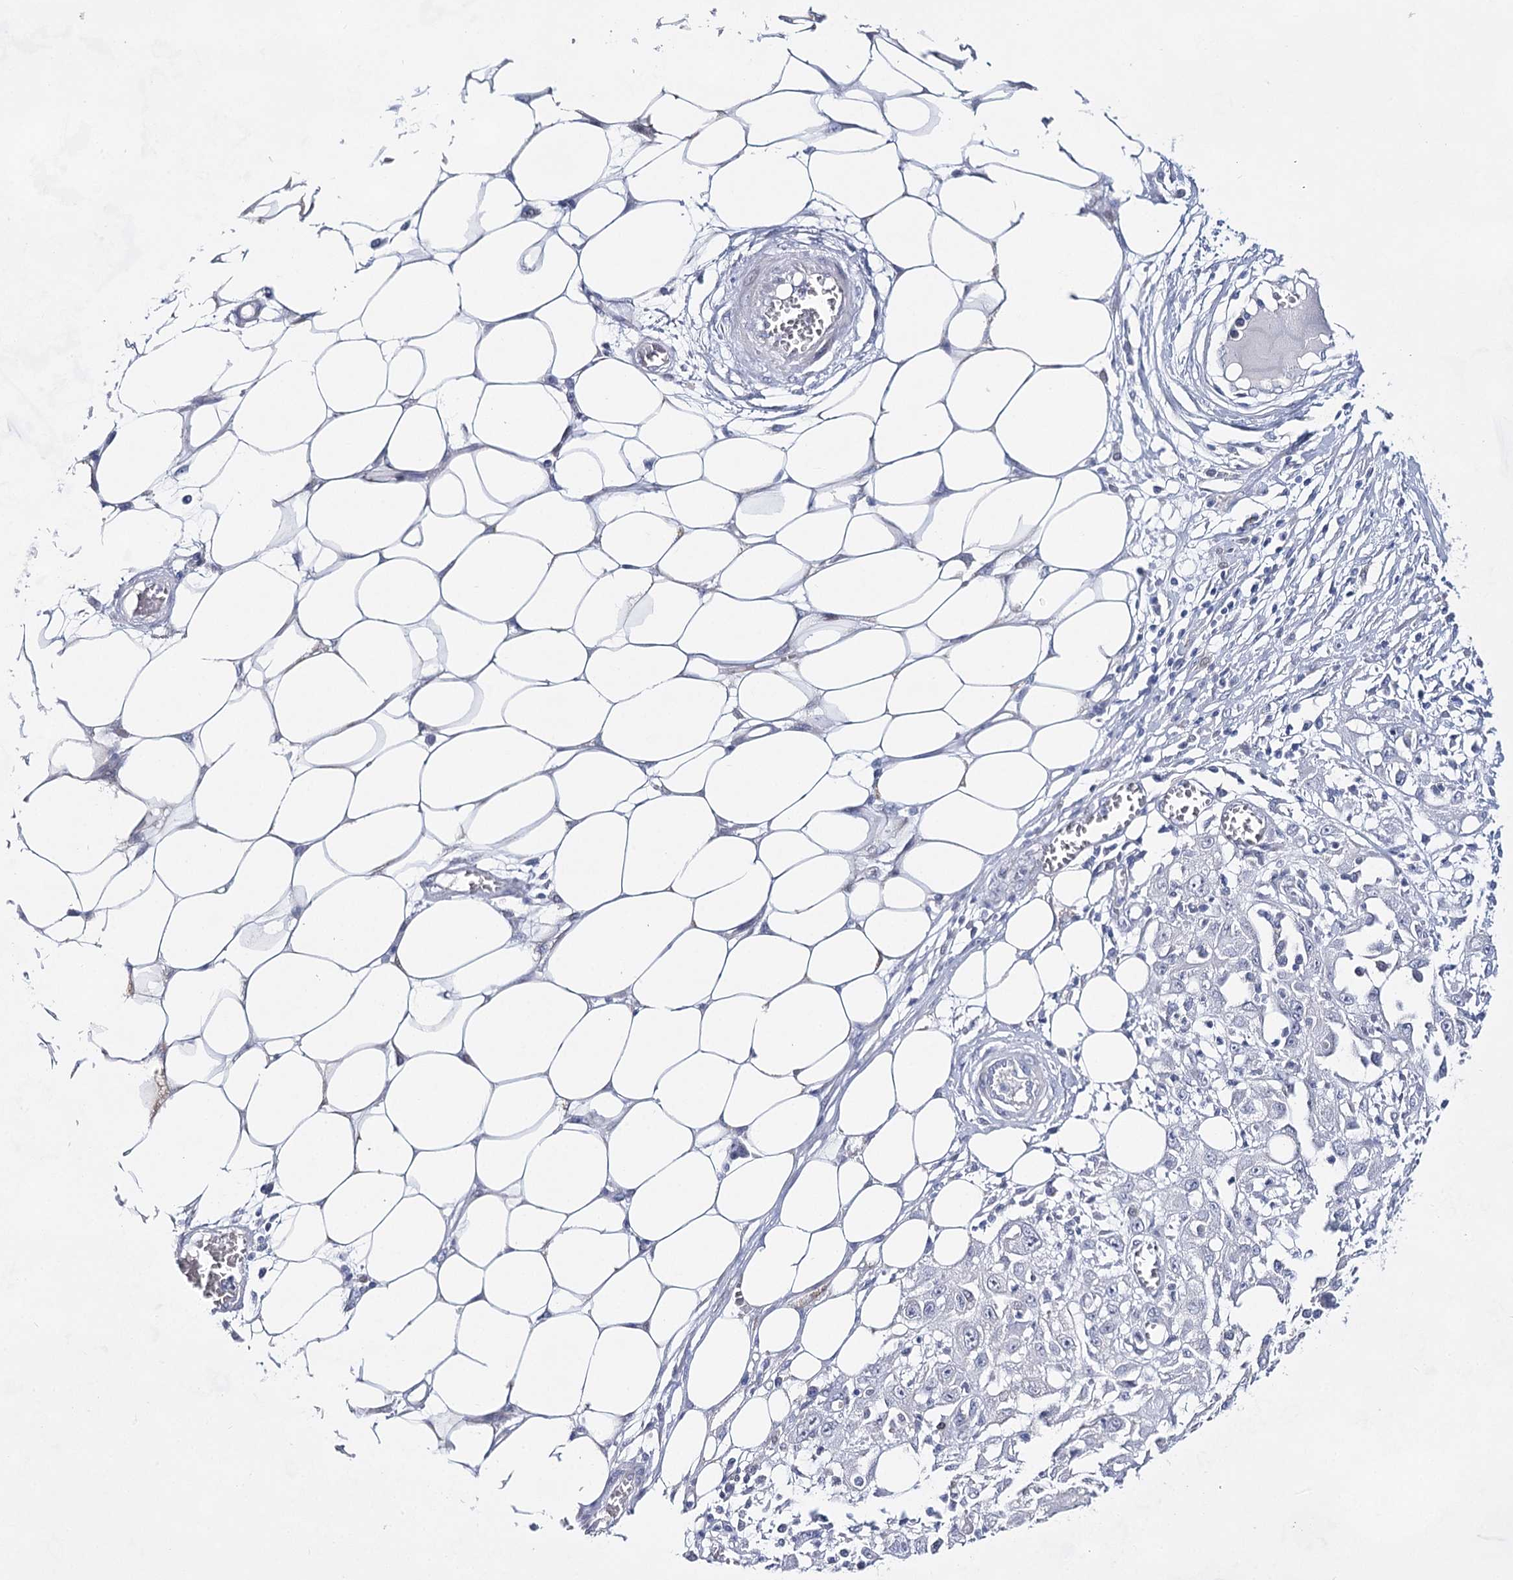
{"staining": {"intensity": "negative", "quantity": "none", "location": "none"}, "tissue": "skin cancer", "cell_type": "Tumor cells", "image_type": "cancer", "snomed": [{"axis": "morphology", "description": "Squamous cell carcinoma, NOS"}, {"axis": "morphology", "description": "Squamous cell carcinoma, metastatic, NOS"}, {"axis": "topography", "description": "Skin"}, {"axis": "topography", "description": "Lymph node"}], "caption": "An immunohistochemistry (IHC) histopathology image of skin metastatic squamous cell carcinoma is shown. There is no staining in tumor cells of skin metastatic squamous cell carcinoma.", "gene": "BPHL", "patient": {"sex": "male", "age": 75}}